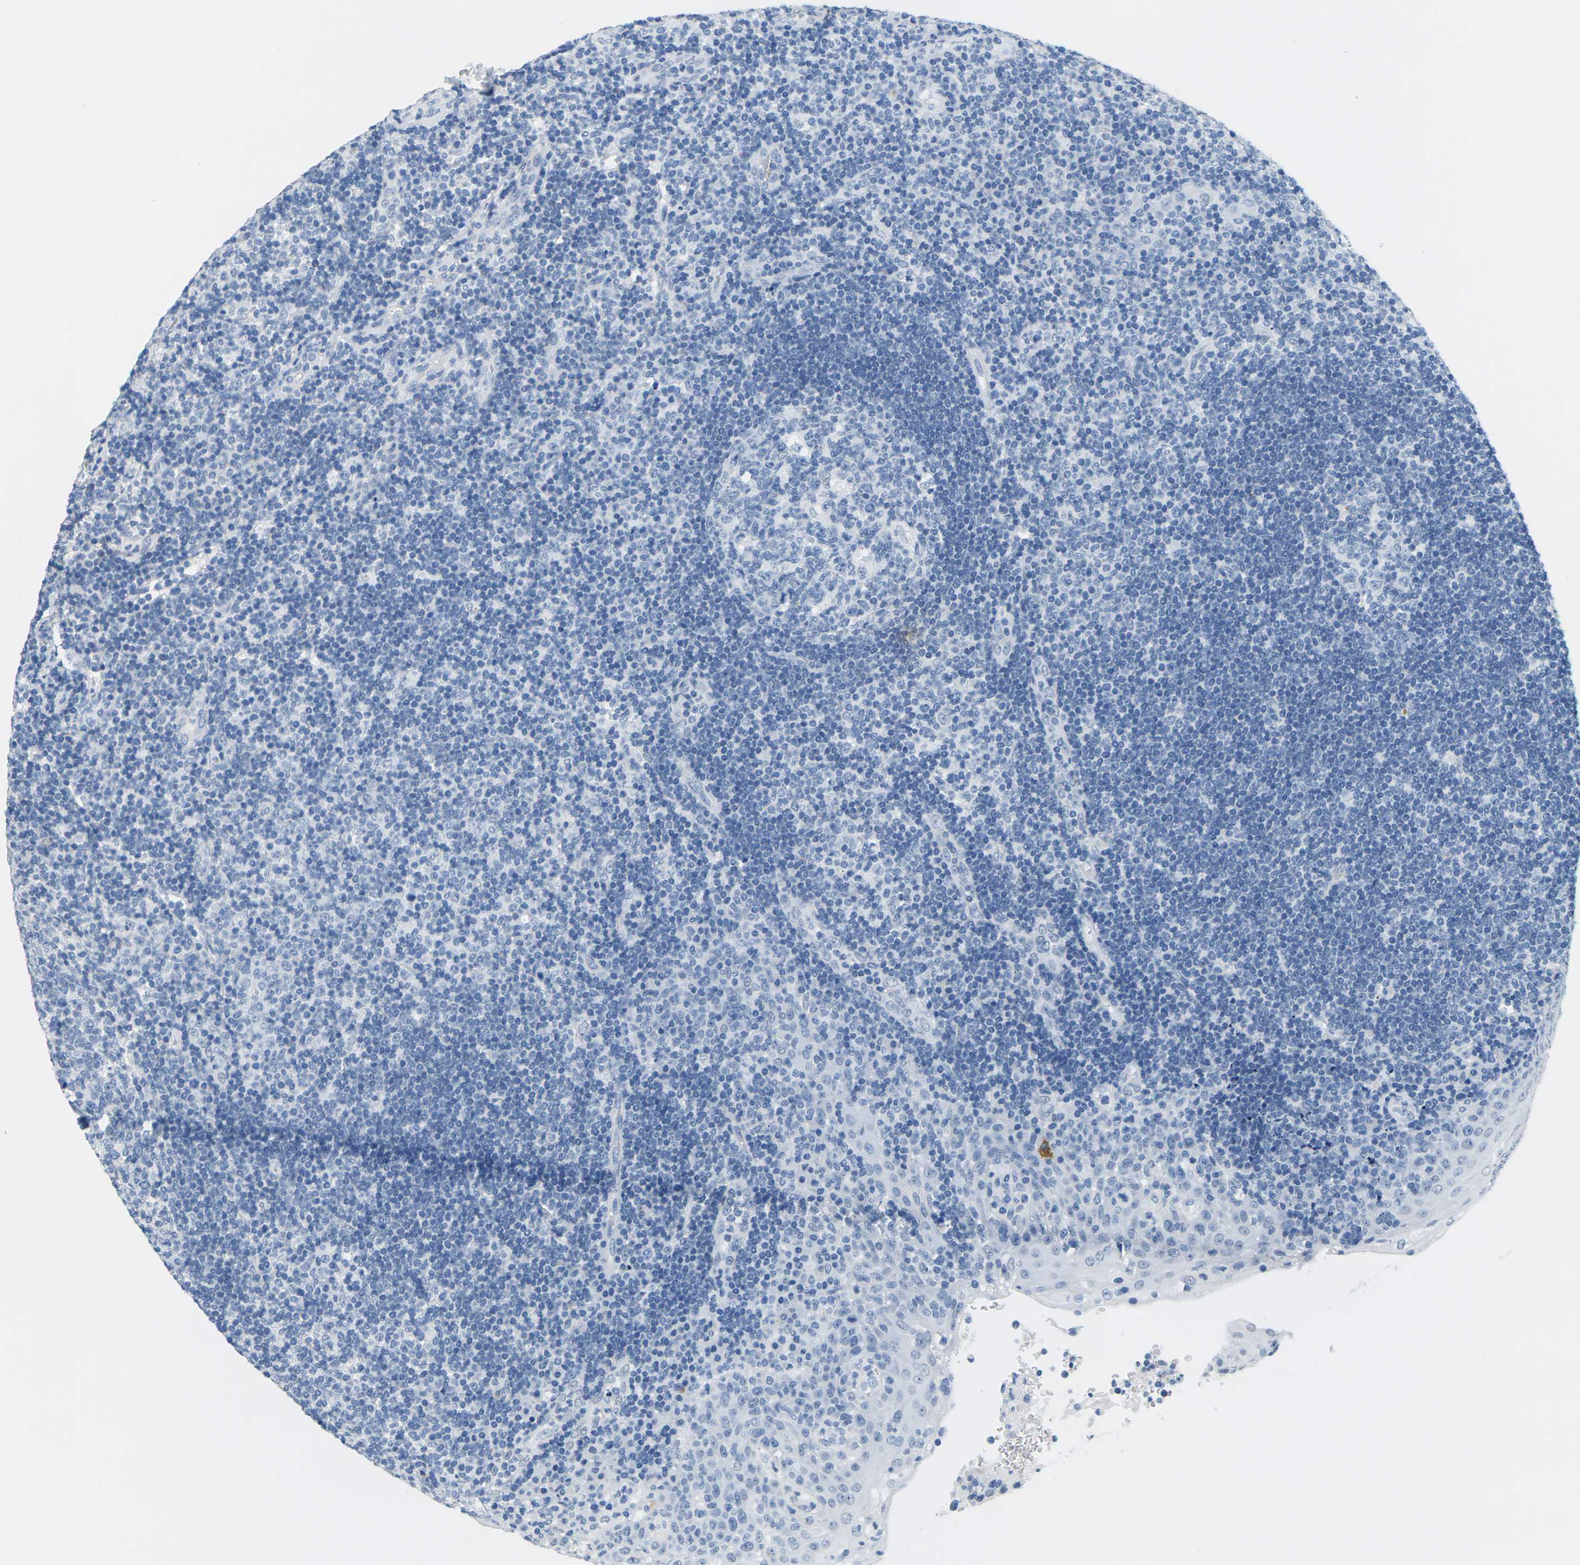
{"staining": {"intensity": "negative", "quantity": "none", "location": "none"}, "tissue": "tonsil", "cell_type": "Germinal center cells", "image_type": "normal", "snomed": [{"axis": "morphology", "description": "Normal tissue, NOS"}, {"axis": "topography", "description": "Tonsil"}], "caption": "Germinal center cells show no significant positivity in normal tonsil. Nuclei are stained in blue.", "gene": "CTAG1A", "patient": {"sex": "female", "age": 40}}